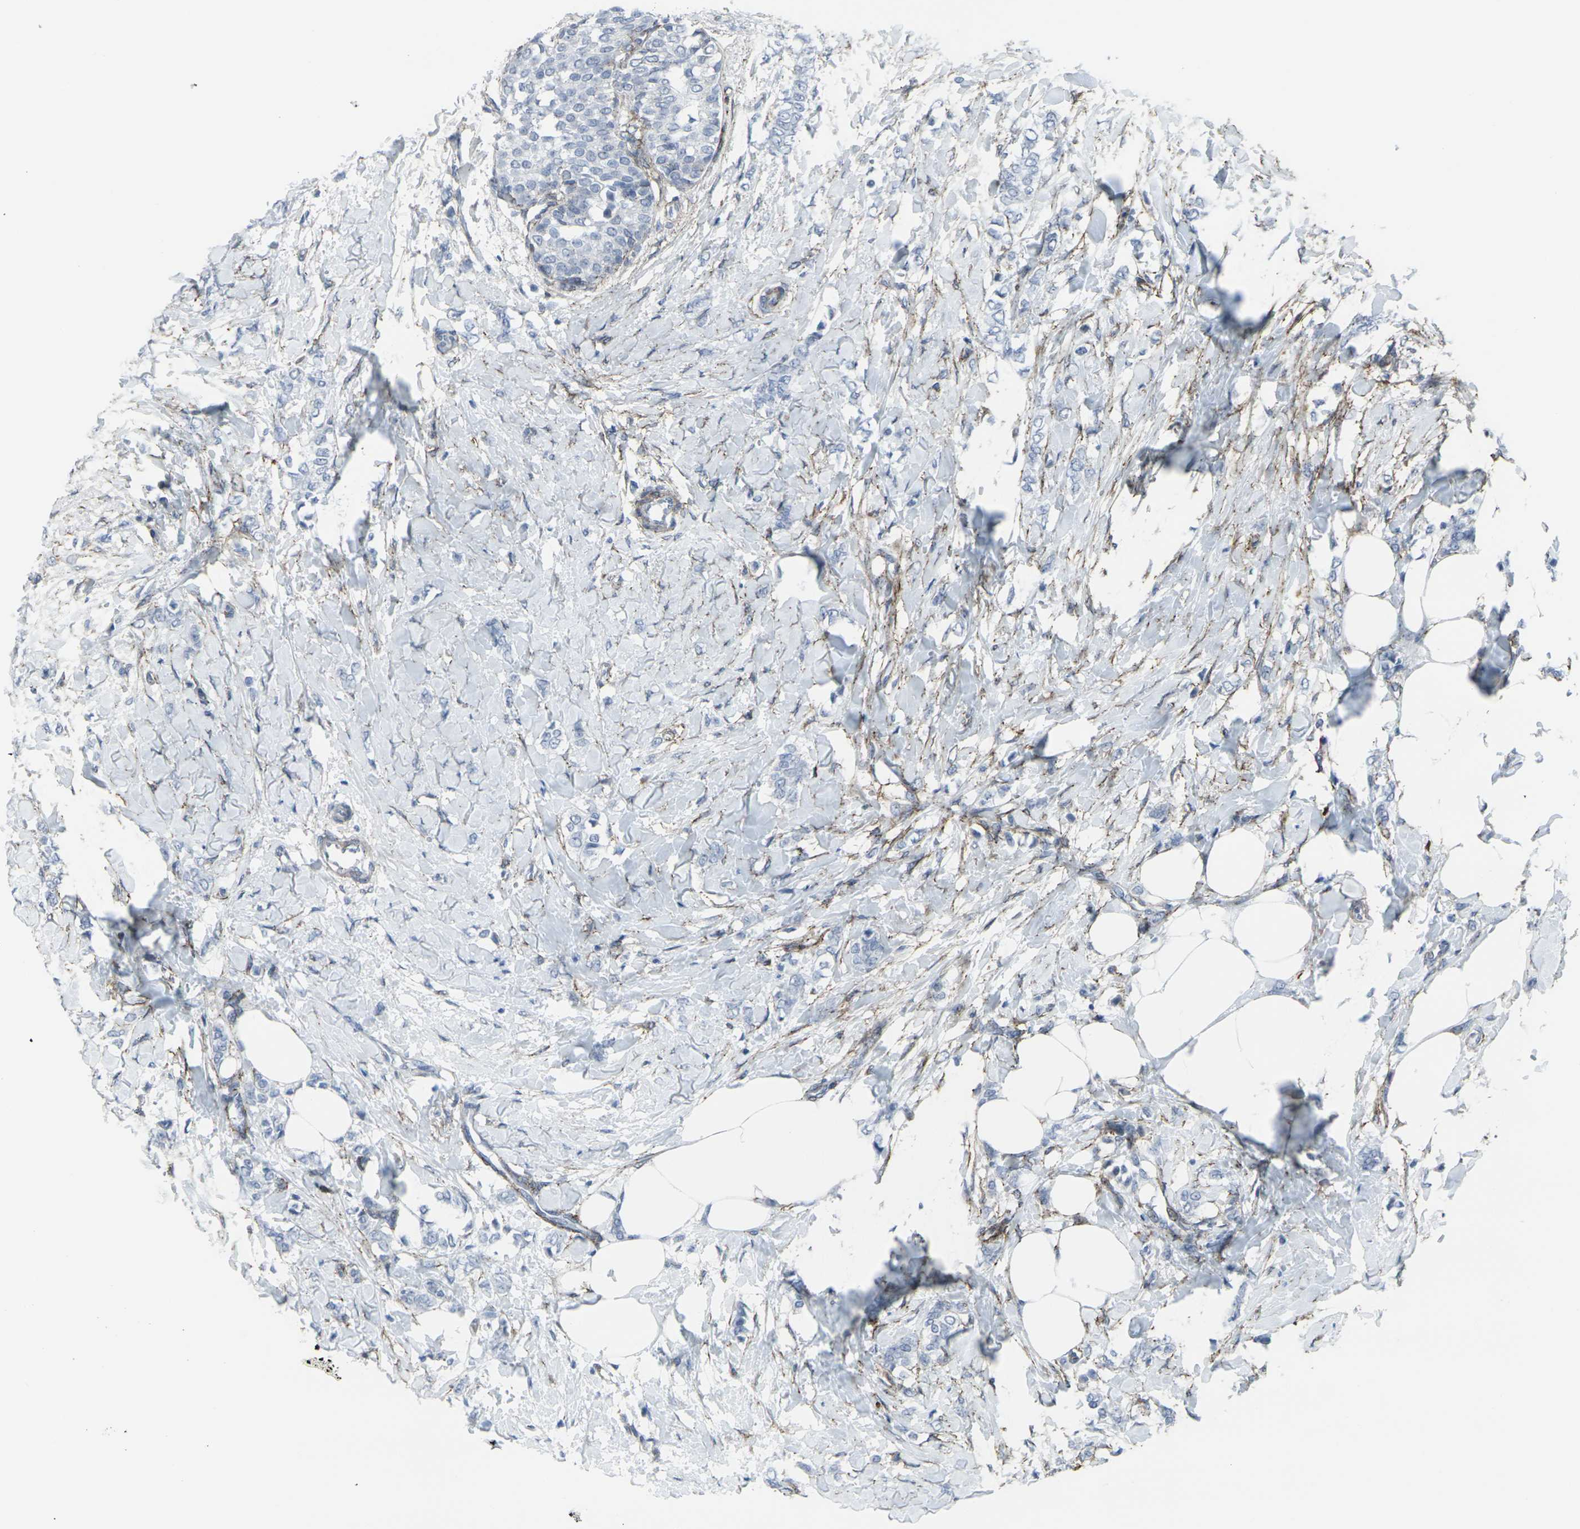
{"staining": {"intensity": "negative", "quantity": "none", "location": "none"}, "tissue": "breast cancer", "cell_type": "Tumor cells", "image_type": "cancer", "snomed": [{"axis": "morphology", "description": "Lobular carcinoma, in situ"}, {"axis": "morphology", "description": "Lobular carcinoma"}, {"axis": "topography", "description": "Breast"}], "caption": "This photomicrograph is of breast lobular carcinoma stained with immunohistochemistry (IHC) to label a protein in brown with the nuclei are counter-stained blue. There is no positivity in tumor cells.", "gene": "CDH11", "patient": {"sex": "female", "age": 41}}